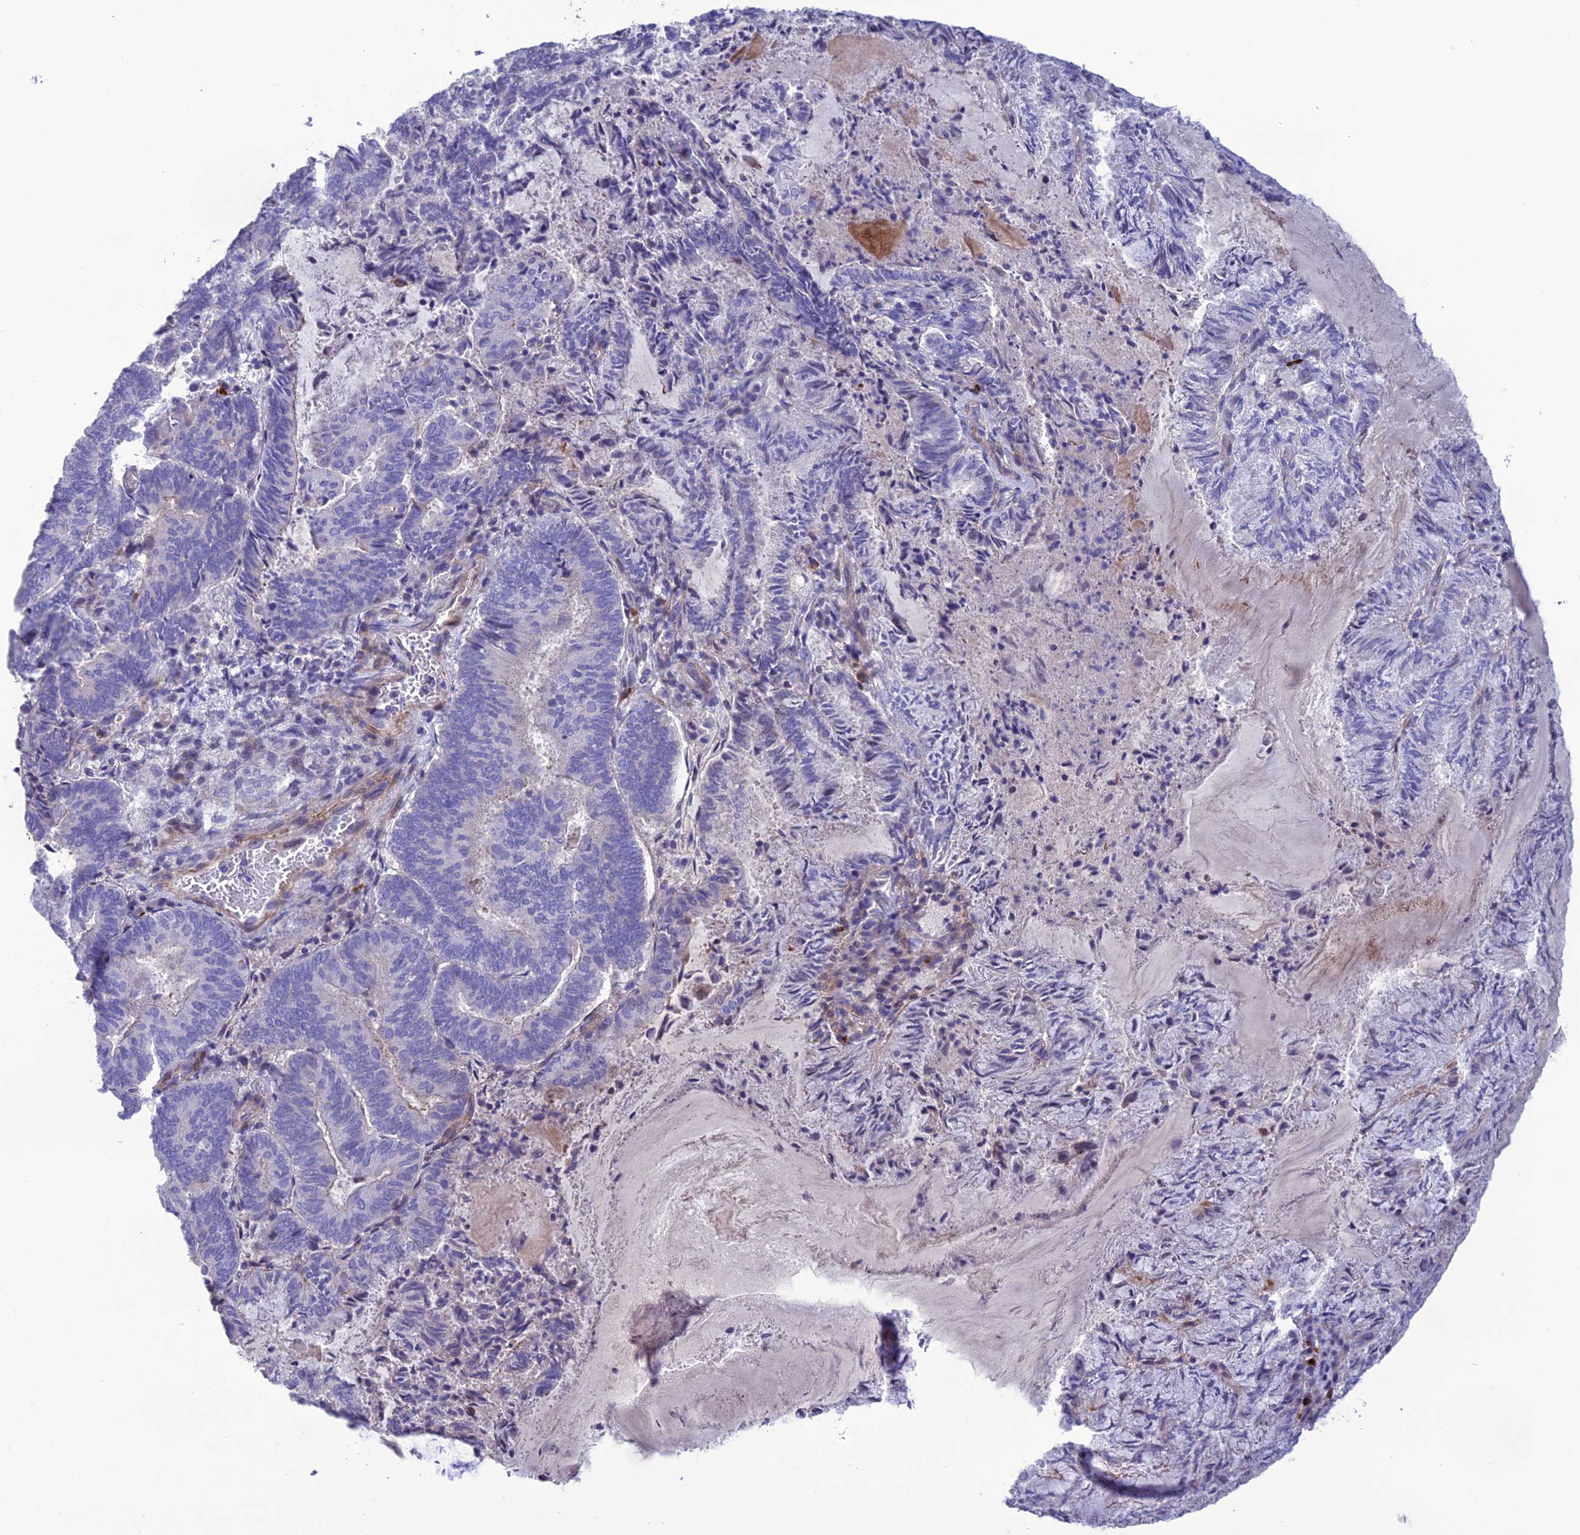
{"staining": {"intensity": "negative", "quantity": "none", "location": "none"}, "tissue": "endometrial cancer", "cell_type": "Tumor cells", "image_type": "cancer", "snomed": [{"axis": "morphology", "description": "Adenocarcinoma, NOS"}, {"axis": "topography", "description": "Endometrium"}], "caption": "The histopathology image demonstrates no significant positivity in tumor cells of endometrial cancer (adenocarcinoma).", "gene": "OR56B1", "patient": {"sex": "female", "age": 80}}